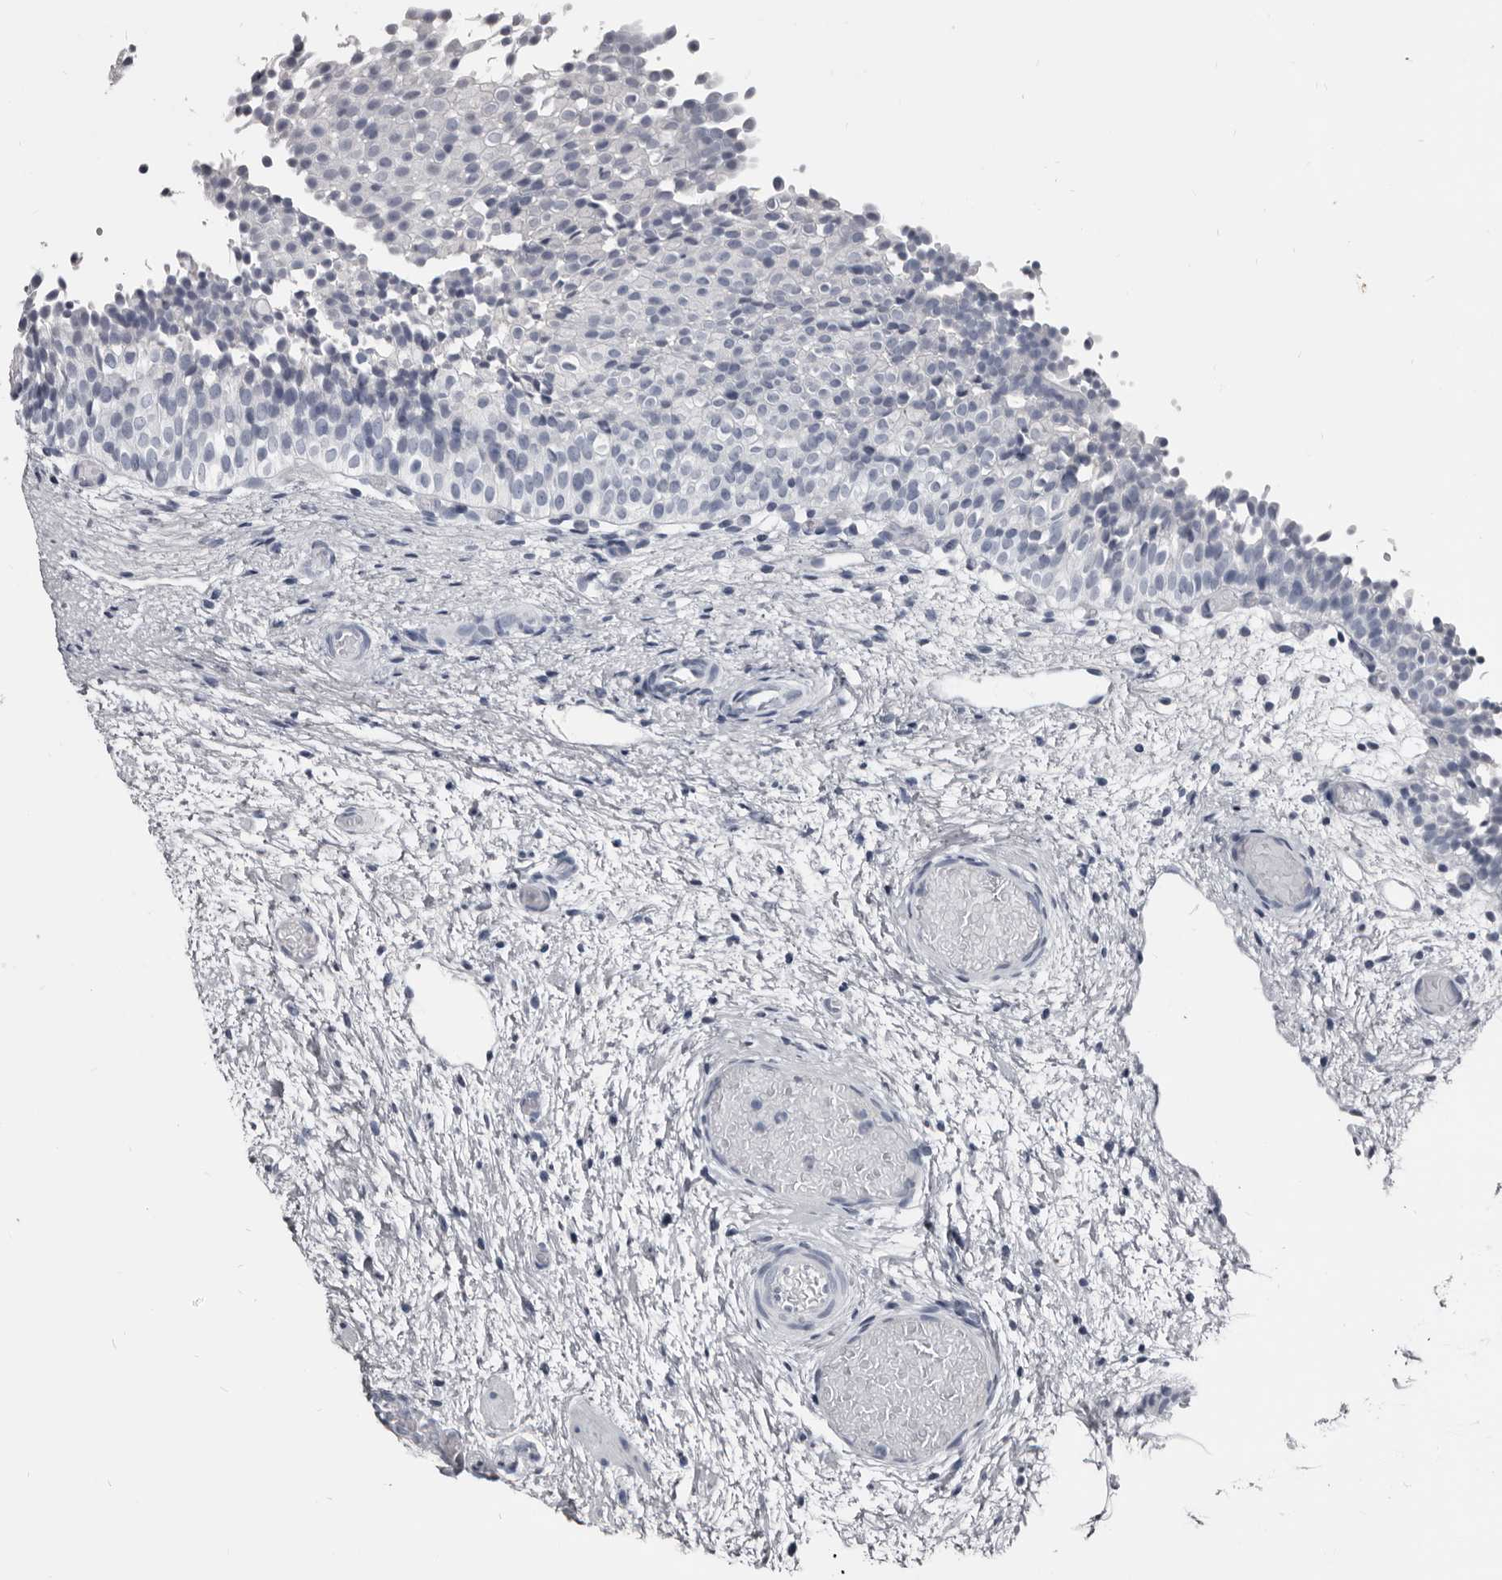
{"staining": {"intensity": "negative", "quantity": "none", "location": "none"}, "tissue": "urinary bladder", "cell_type": "Urothelial cells", "image_type": "normal", "snomed": [{"axis": "morphology", "description": "Normal tissue, NOS"}, {"axis": "topography", "description": "Urinary bladder"}], "caption": "Histopathology image shows no protein staining in urothelial cells of benign urinary bladder.", "gene": "GREB1", "patient": {"sex": "male", "age": 1}}